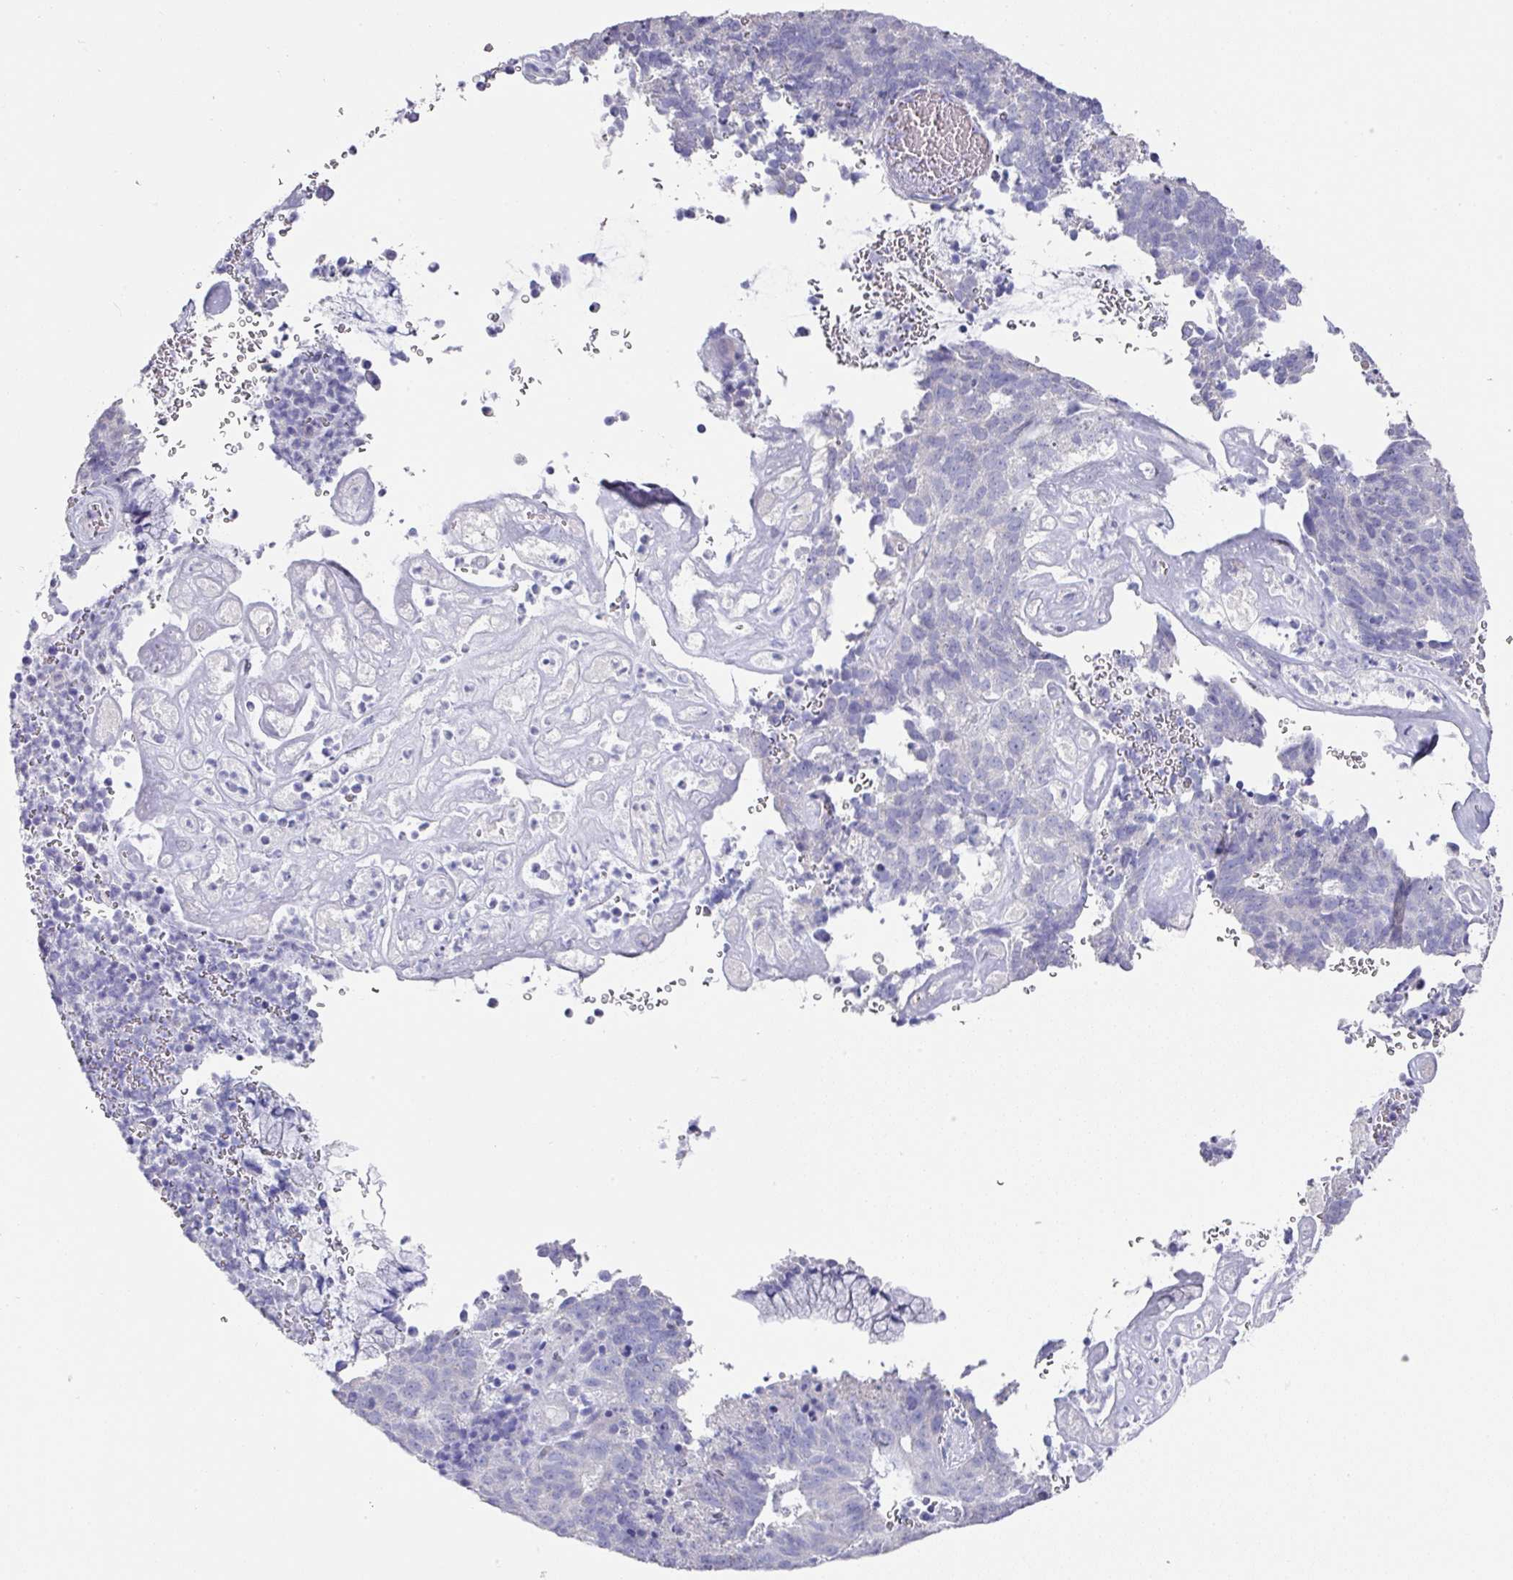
{"staining": {"intensity": "negative", "quantity": "none", "location": "none"}, "tissue": "cervical cancer", "cell_type": "Tumor cells", "image_type": "cancer", "snomed": [{"axis": "morphology", "description": "Adenocarcinoma, NOS"}, {"axis": "topography", "description": "Cervix"}], "caption": "IHC micrograph of human cervical cancer (adenocarcinoma) stained for a protein (brown), which displays no expression in tumor cells. (Immunohistochemistry, brightfield microscopy, high magnification).", "gene": "DAZL", "patient": {"sex": "female", "age": 38}}